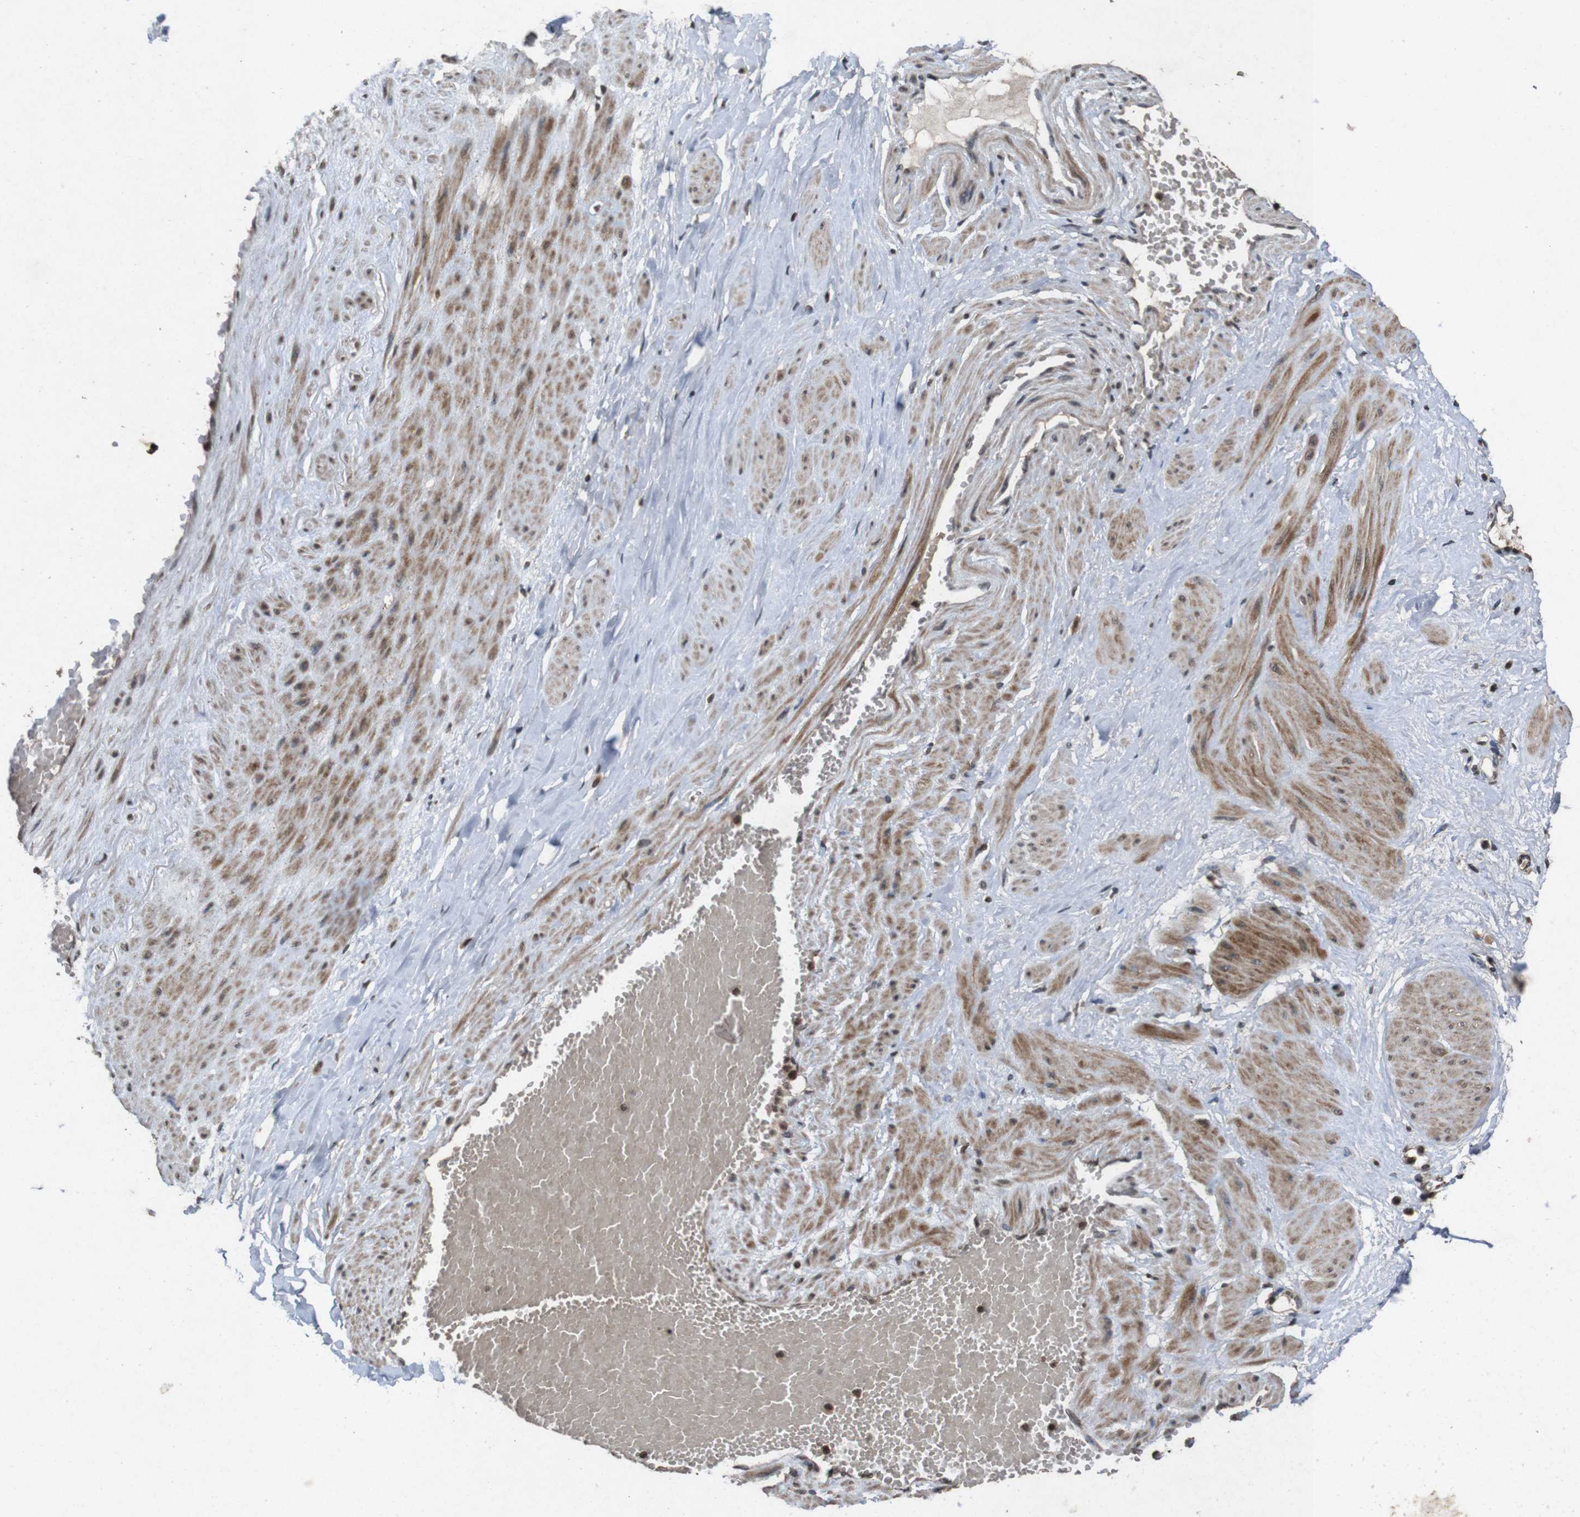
{"staining": {"intensity": "moderate", "quantity": "25%-75%", "location": "cytoplasmic/membranous,nuclear"}, "tissue": "adipose tissue", "cell_type": "Adipocytes", "image_type": "normal", "snomed": [{"axis": "morphology", "description": "Normal tissue, NOS"}, {"axis": "topography", "description": "Soft tissue"}, {"axis": "topography", "description": "Vascular tissue"}], "caption": "Normal adipose tissue was stained to show a protein in brown. There is medium levels of moderate cytoplasmic/membranous,nuclear staining in approximately 25%-75% of adipocytes. The staining is performed using DAB brown chromogen to label protein expression. The nuclei are counter-stained blue using hematoxylin.", "gene": "SORL1", "patient": {"sex": "female", "age": 35}}